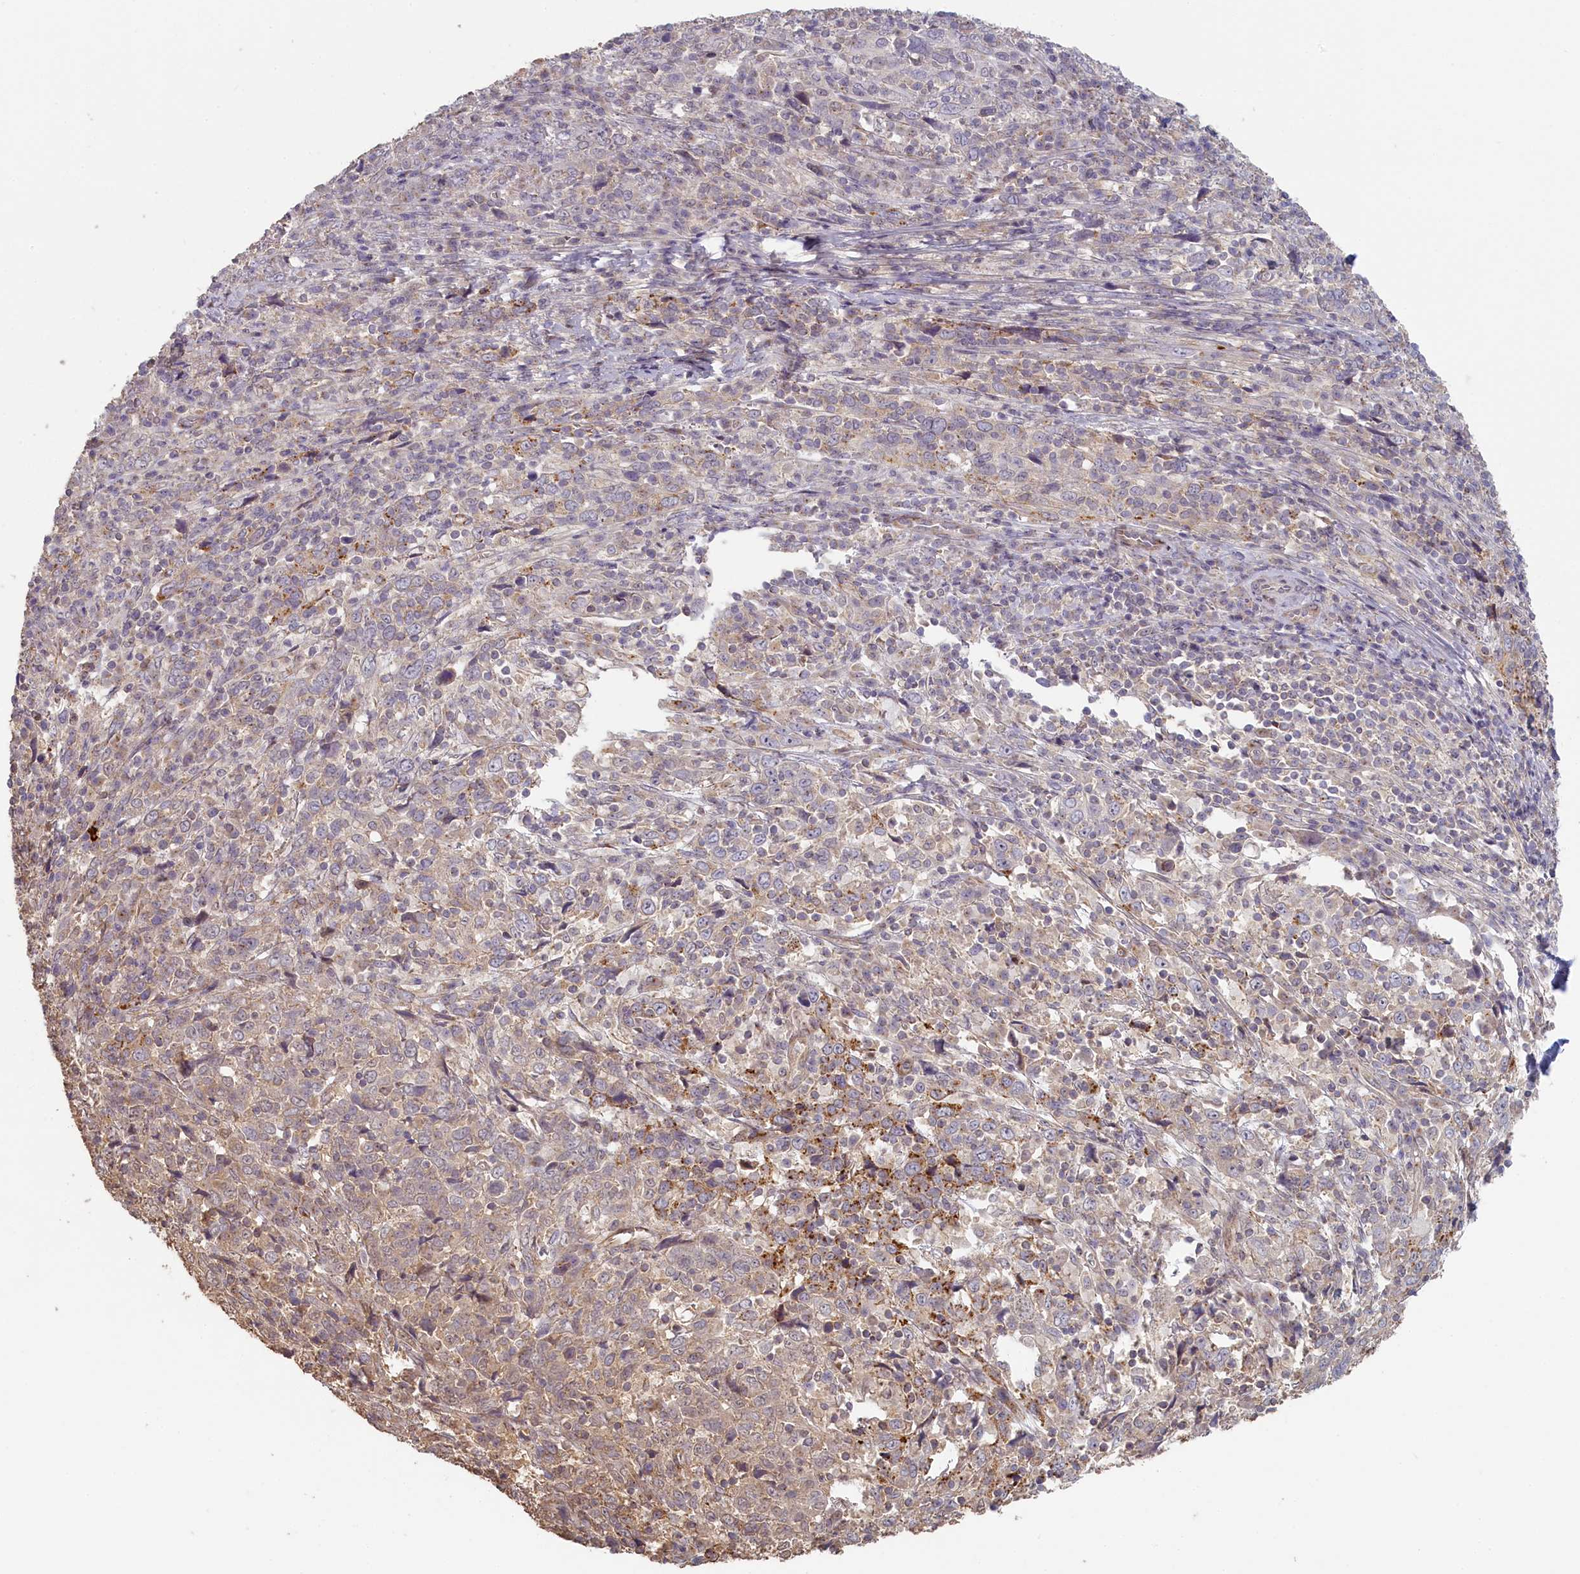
{"staining": {"intensity": "negative", "quantity": "none", "location": "none"}, "tissue": "cervical cancer", "cell_type": "Tumor cells", "image_type": "cancer", "snomed": [{"axis": "morphology", "description": "Squamous cell carcinoma, NOS"}, {"axis": "topography", "description": "Cervix"}], "caption": "Immunohistochemistry (IHC) photomicrograph of human cervical squamous cell carcinoma stained for a protein (brown), which shows no expression in tumor cells.", "gene": "STX16", "patient": {"sex": "female", "age": 46}}